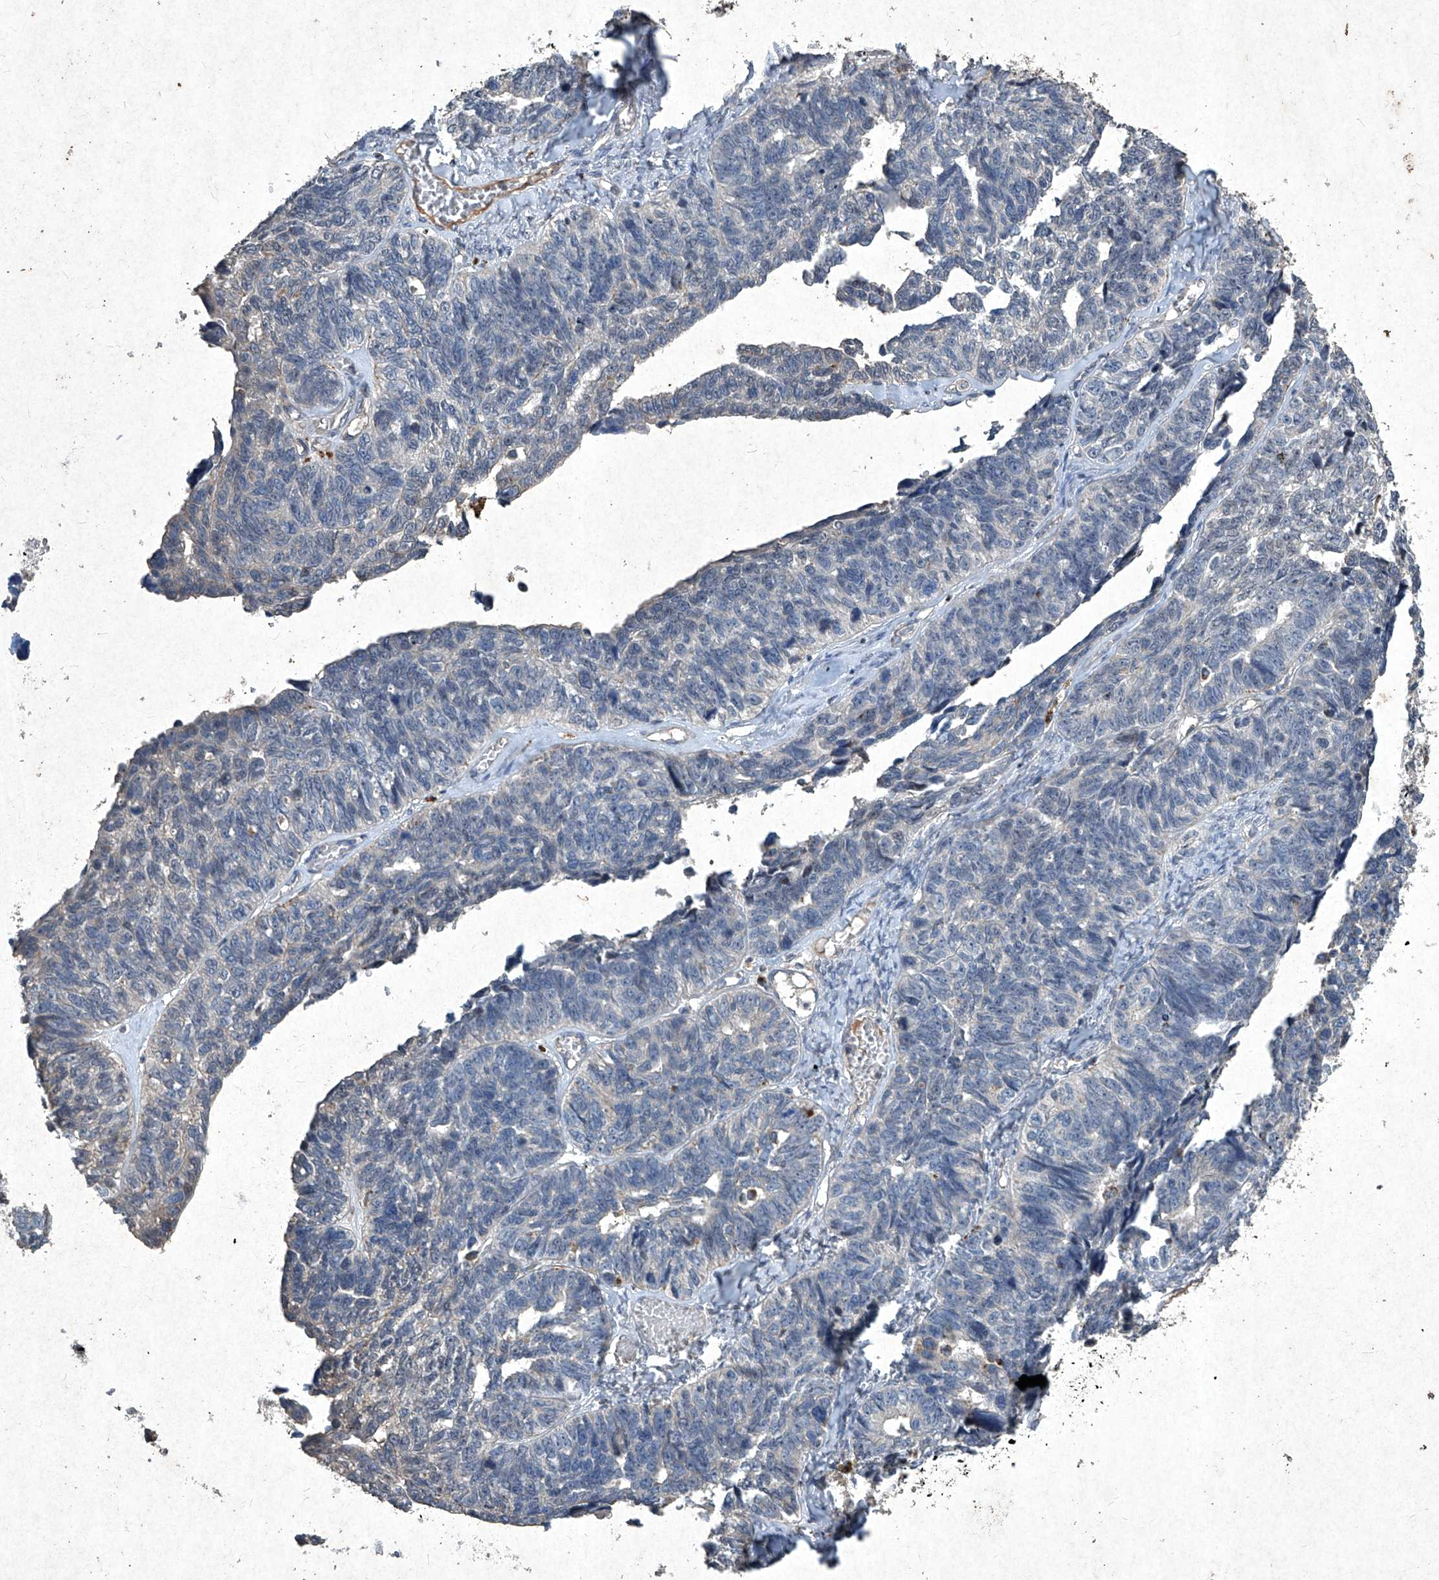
{"staining": {"intensity": "negative", "quantity": "none", "location": "none"}, "tissue": "ovarian cancer", "cell_type": "Tumor cells", "image_type": "cancer", "snomed": [{"axis": "morphology", "description": "Cystadenocarcinoma, serous, NOS"}, {"axis": "topography", "description": "Ovary"}], "caption": "A micrograph of ovarian cancer stained for a protein displays no brown staining in tumor cells.", "gene": "MED16", "patient": {"sex": "female", "age": 79}}